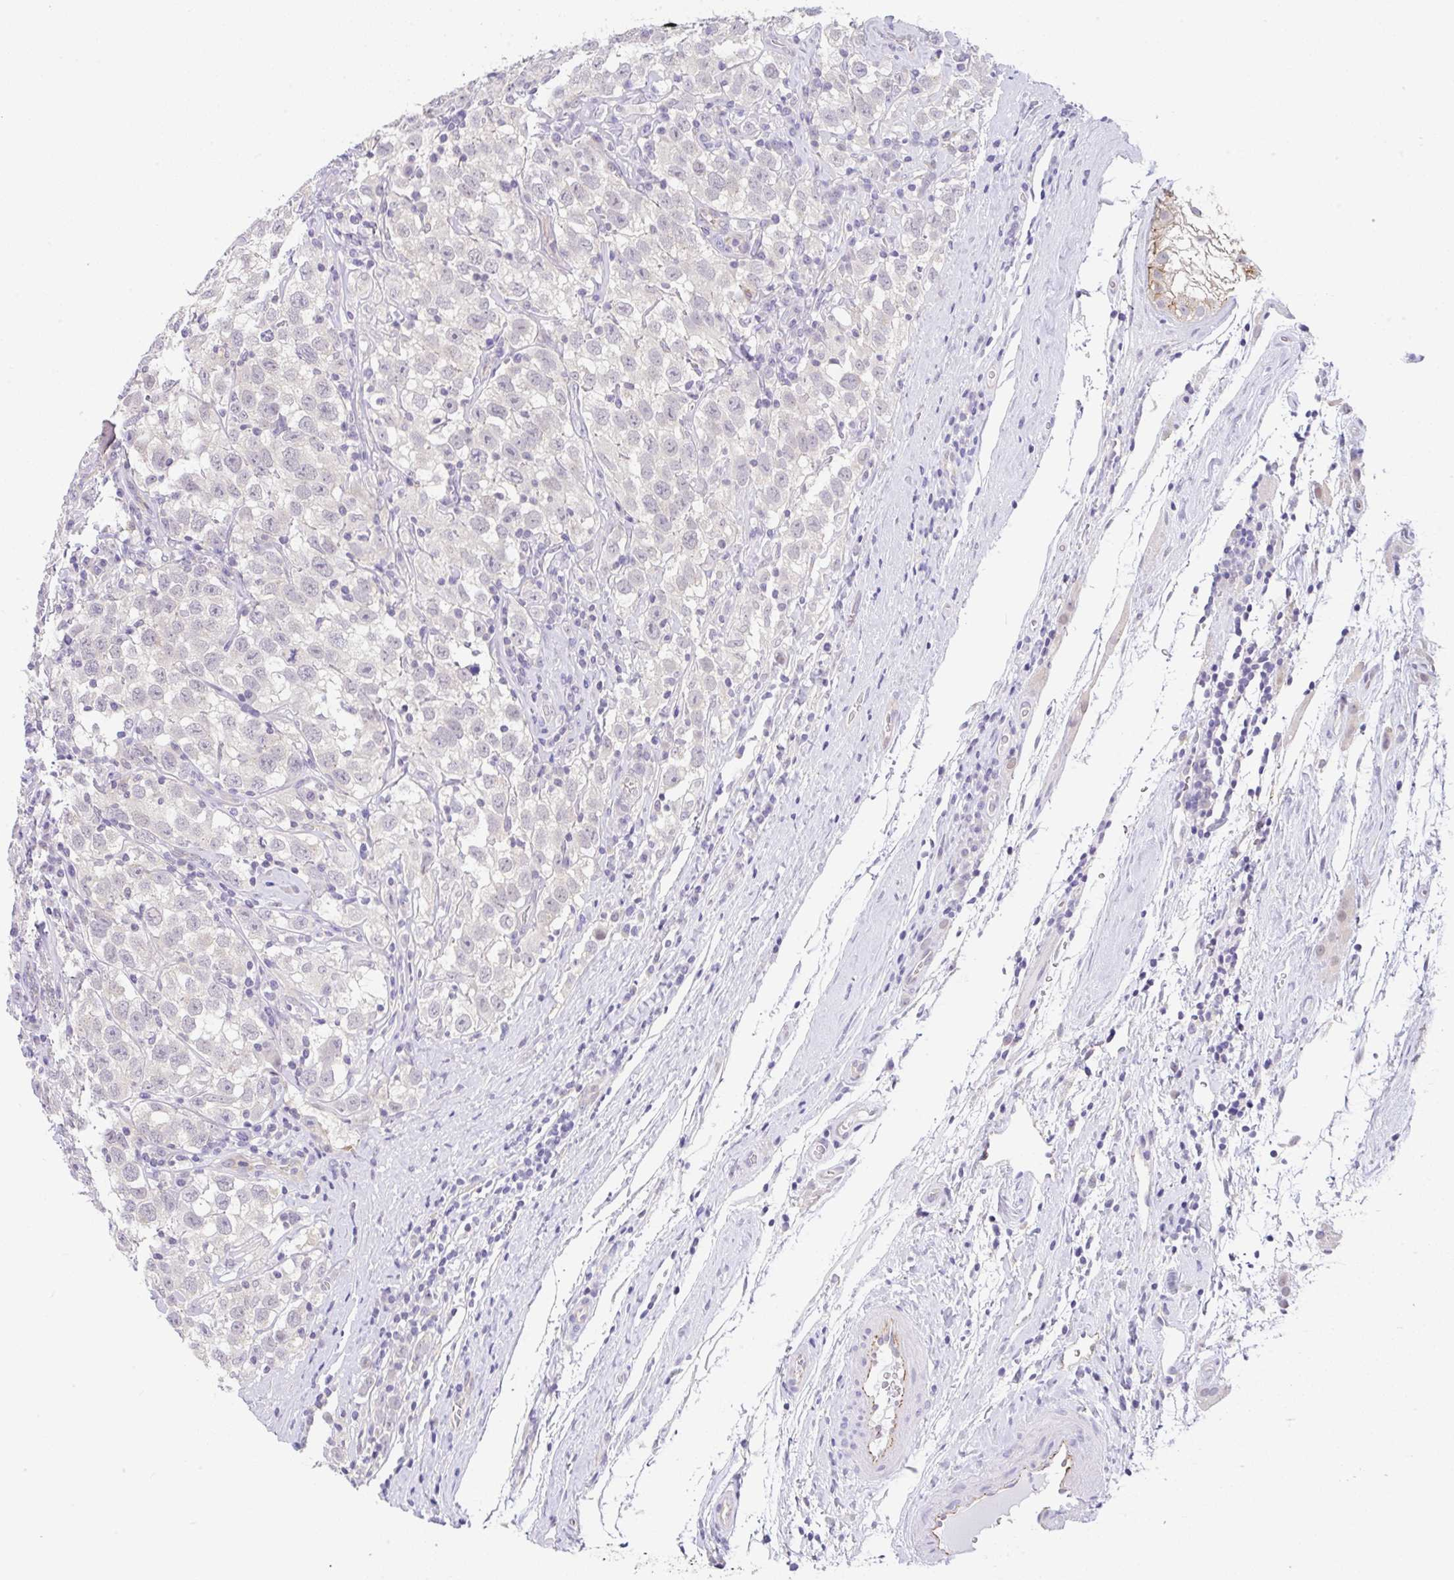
{"staining": {"intensity": "negative", "quantity": "none", "location": "none"}, "tissue": "testis cancer", "cell_type": "Tumor cells", "image_type": "cancer", "snomed": [{"axis": "morphology", "description": "Seminoma, NOS"}, {"axis": "topography", "description": "Testis"}], "caption": "Immunohistochemical staining of testis cancer exhibits no significant staining in tumor cells.", "gene": "CGNL1", "patient": {"sex": "male", "age": 41}}